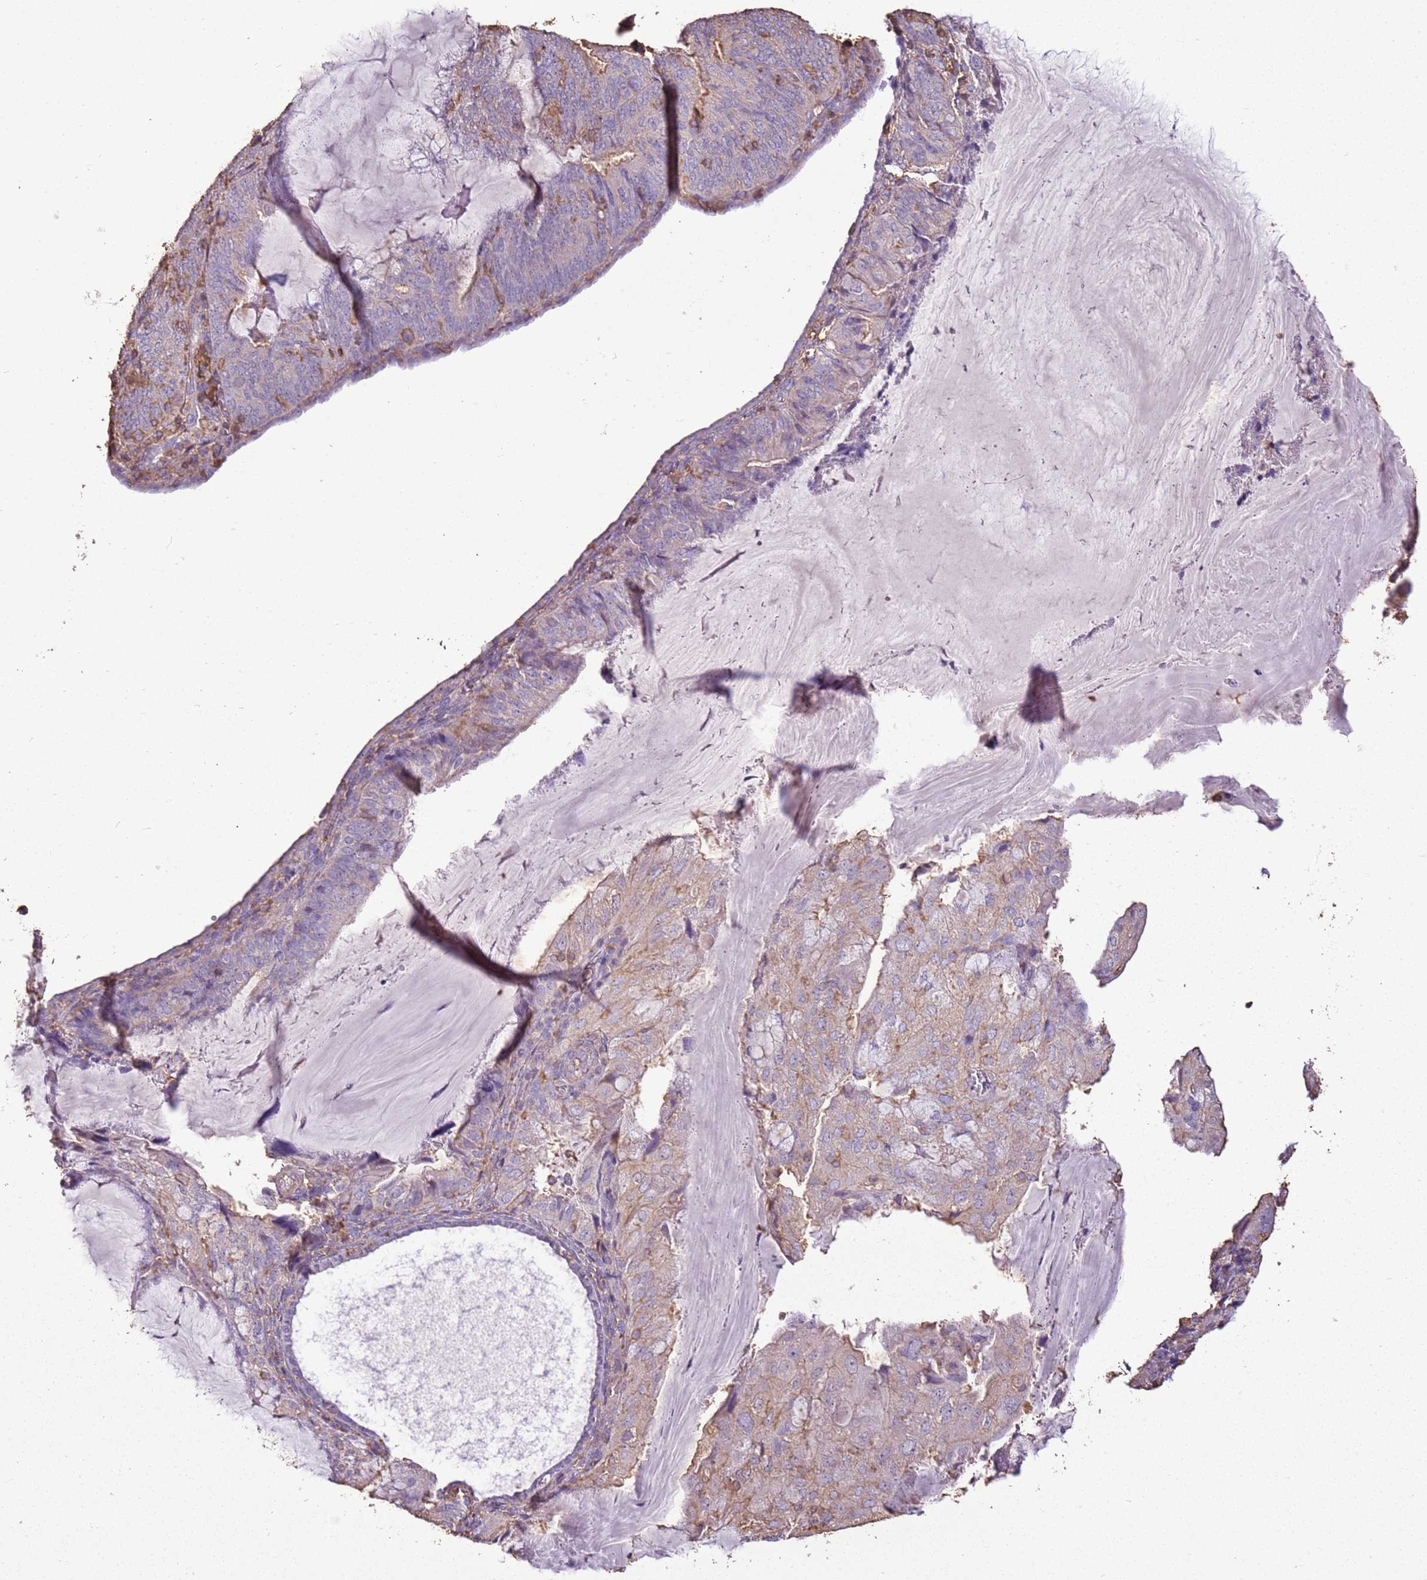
{"staining": {"intensity": "weak", "quantity": "<25%", "location": "cytoplasmic/membranous"}, "tissue": "endometrial cancer", "cell_type": "Tumor cells", "image_type": "cancer", "snomed": [{"axis": "morphology", "description": "Adenocarcinoma, NOS"}, {"axis": "topography", "description": "Endometrium"}], "caption": "Human endometrial cancer stained for a protein using IHC exhibits no expression in tumor cells.", "gene": "ARL10", "patient": {"sex": "female", "age": 81}}